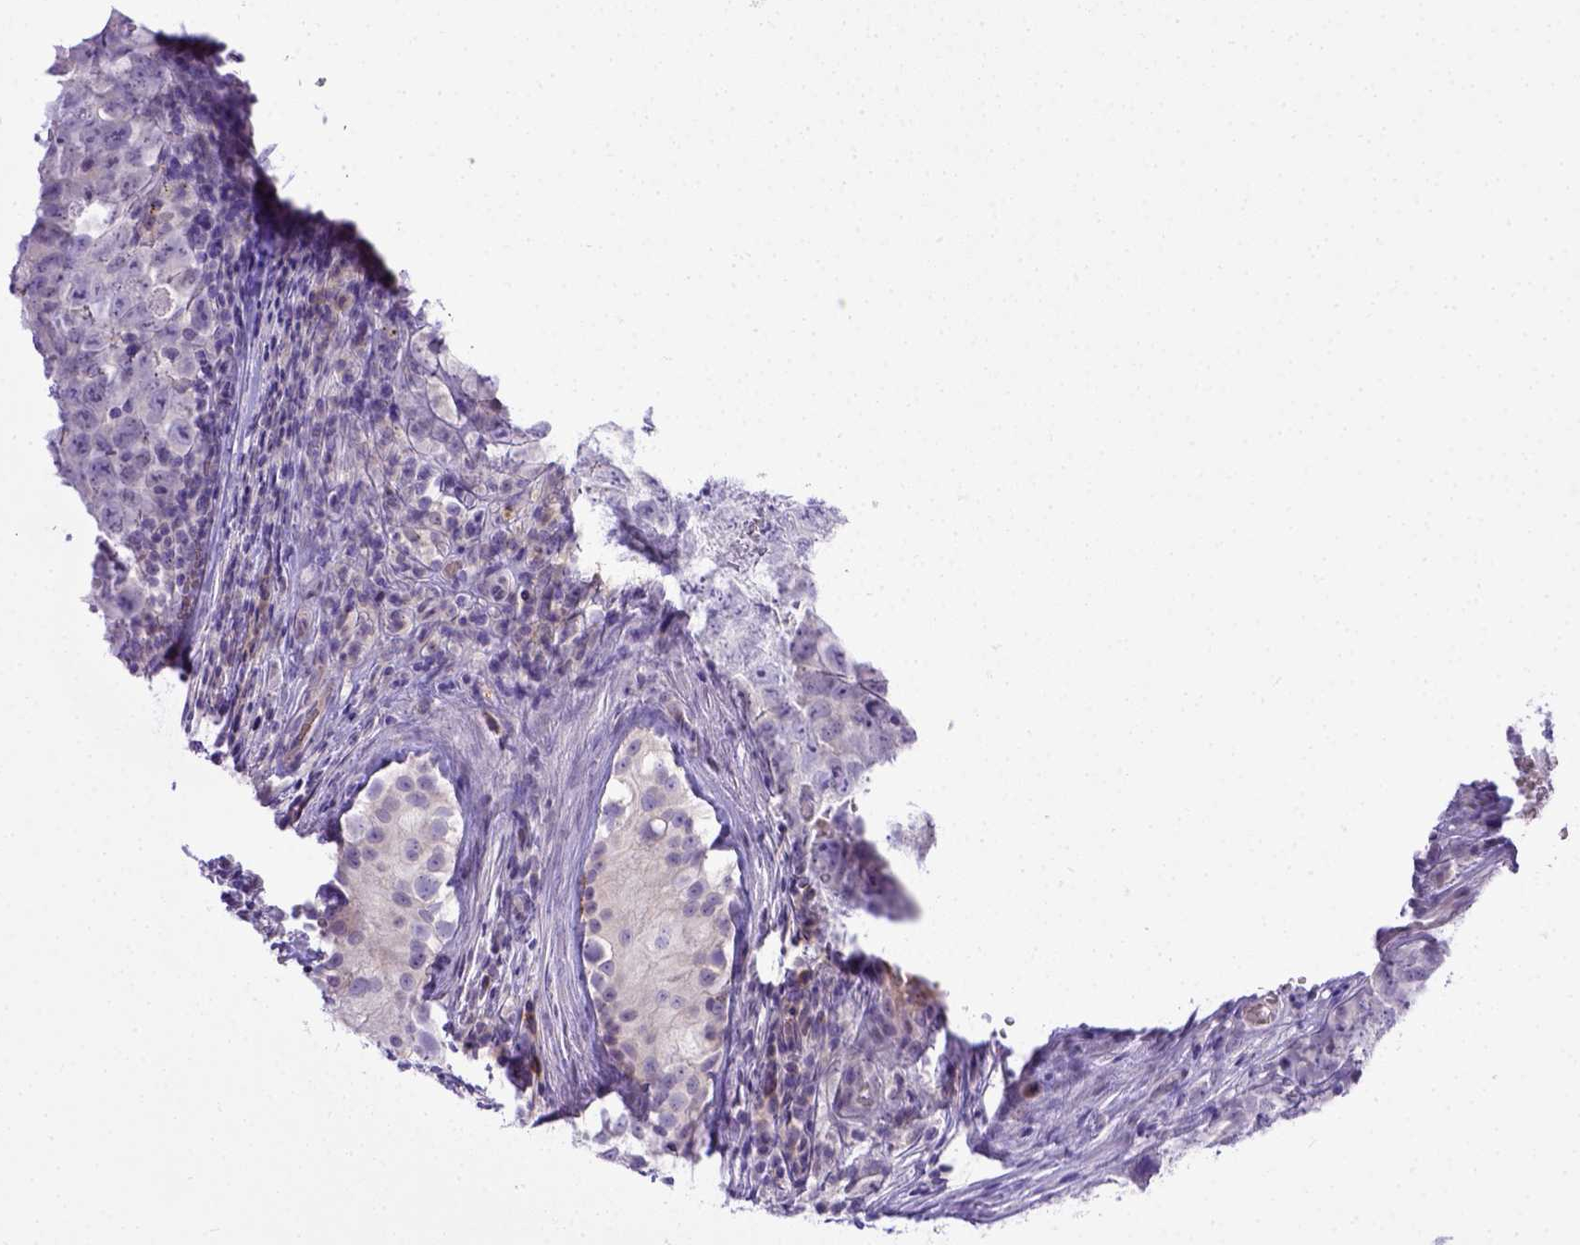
{"staining": {"intensity": "negative", "quantity": "none", "location": "none"}, "tissue": "testis cancer", "cell_type": "Tumor cells", "image_type": "cancer", "snomed": [{"axis": "morphology", "description": "Carcinoma, Embryonal, NOS"}, {"axis": "topography", "description": "Testis"}], "caption": "Testis embryonal carcinoma stained for a protein using immunohistochemistry (IHC) shows no positivity tumor cells.", "gene": "BTN1A1", "patient": {"sex": "male", "age": 18}}